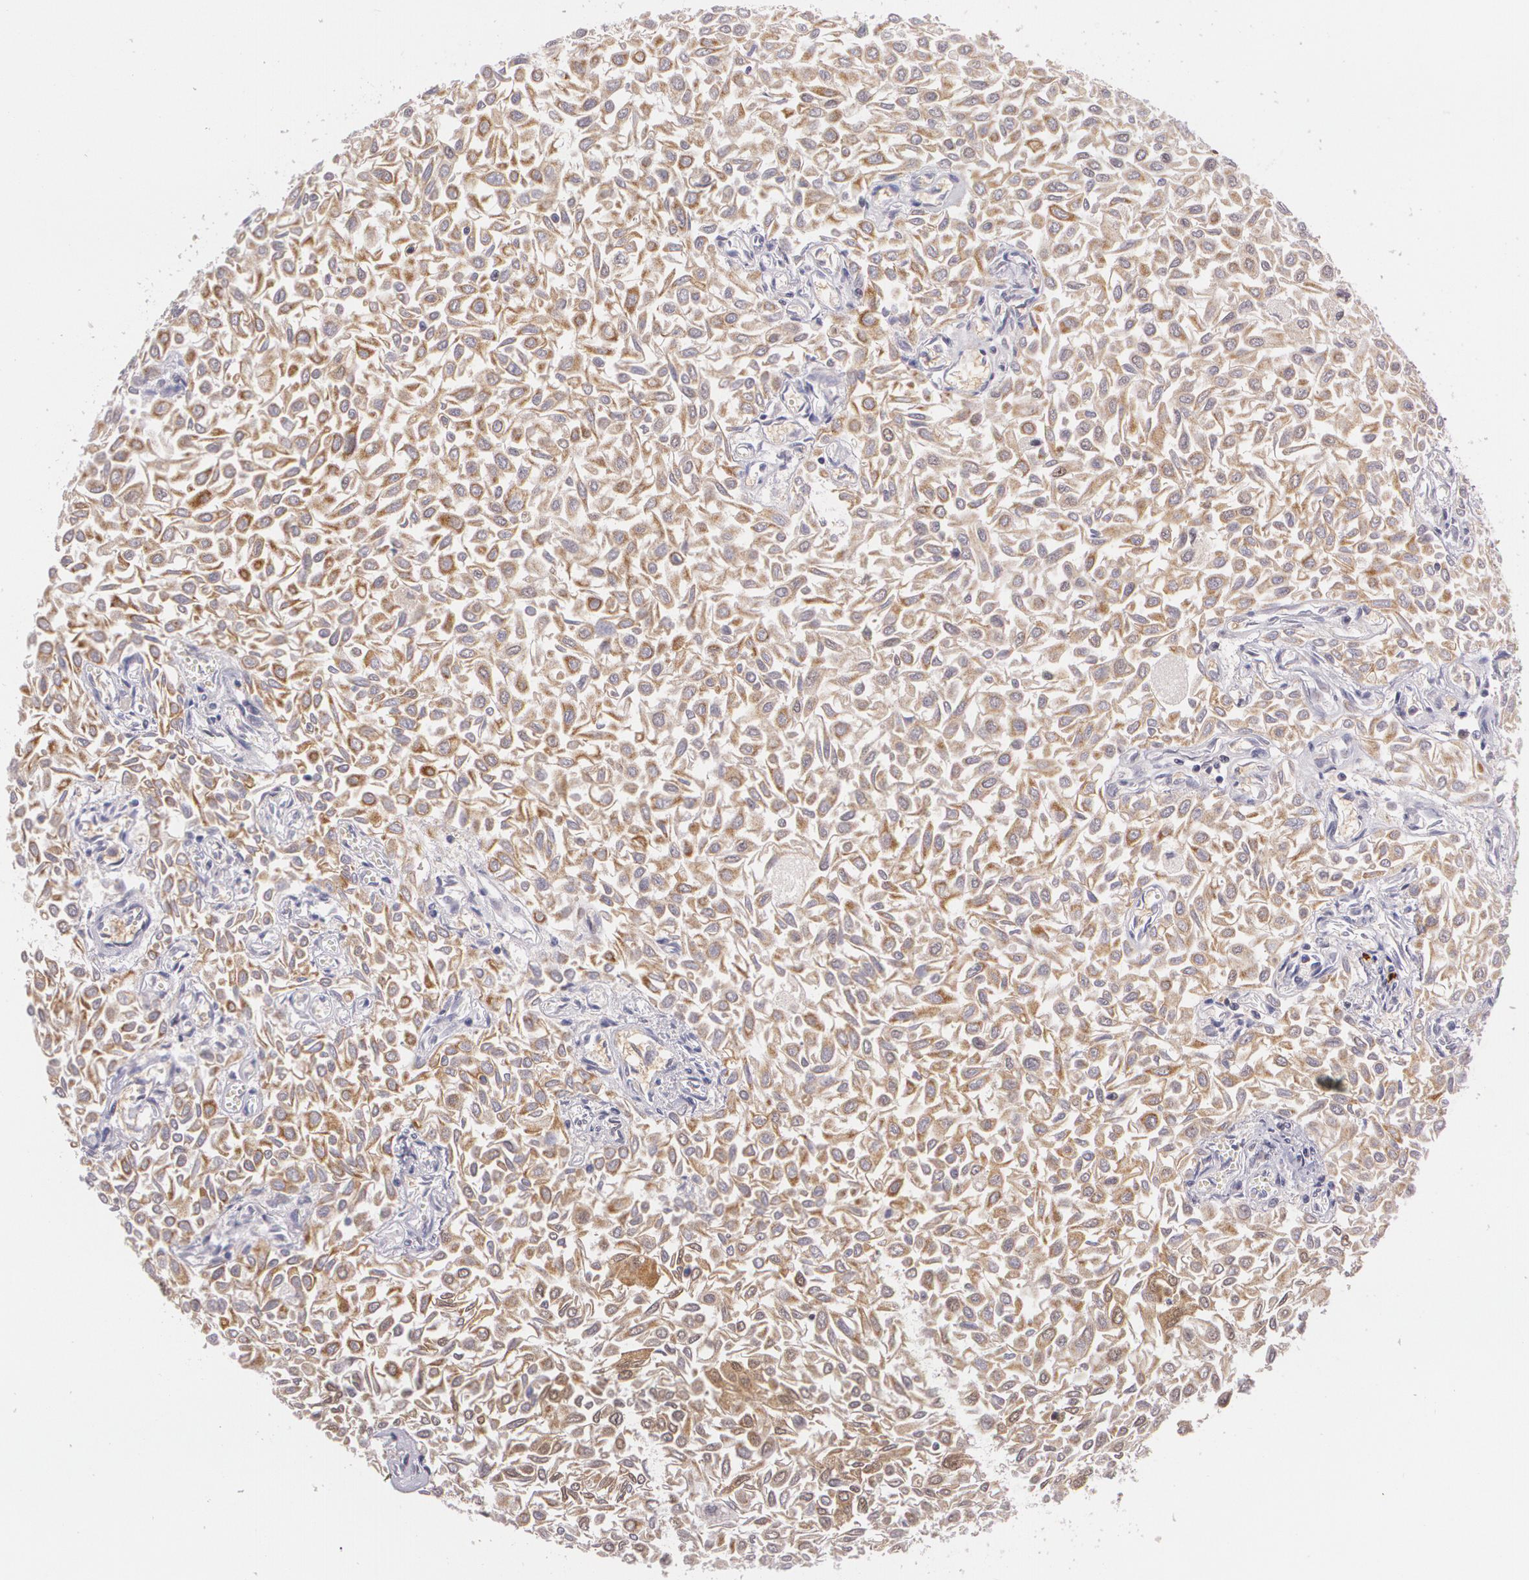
{"staining": {"intensity": "moderate", "quantity": ">75%", "location": "cytoplasmic/membranous,nuclear"}, "tissue": "urothelial cancer", "cell_type": "Tumor cells", "image_type": "cancer", "snomed": [{"axis": "morphology", "description": "Urothelial carcinoma, Low grade"}, {"axis": "topography", "description": "Urinary bladder"}], "caption": "This image exhibits IHC staining of human urothelial cancer, with medium moderate cytoplasmic/membranous and nuclear staining in approximately >75% of tumor cells.", "gene": "CUL2", "patient": {"sex": "male", "age": 64}}